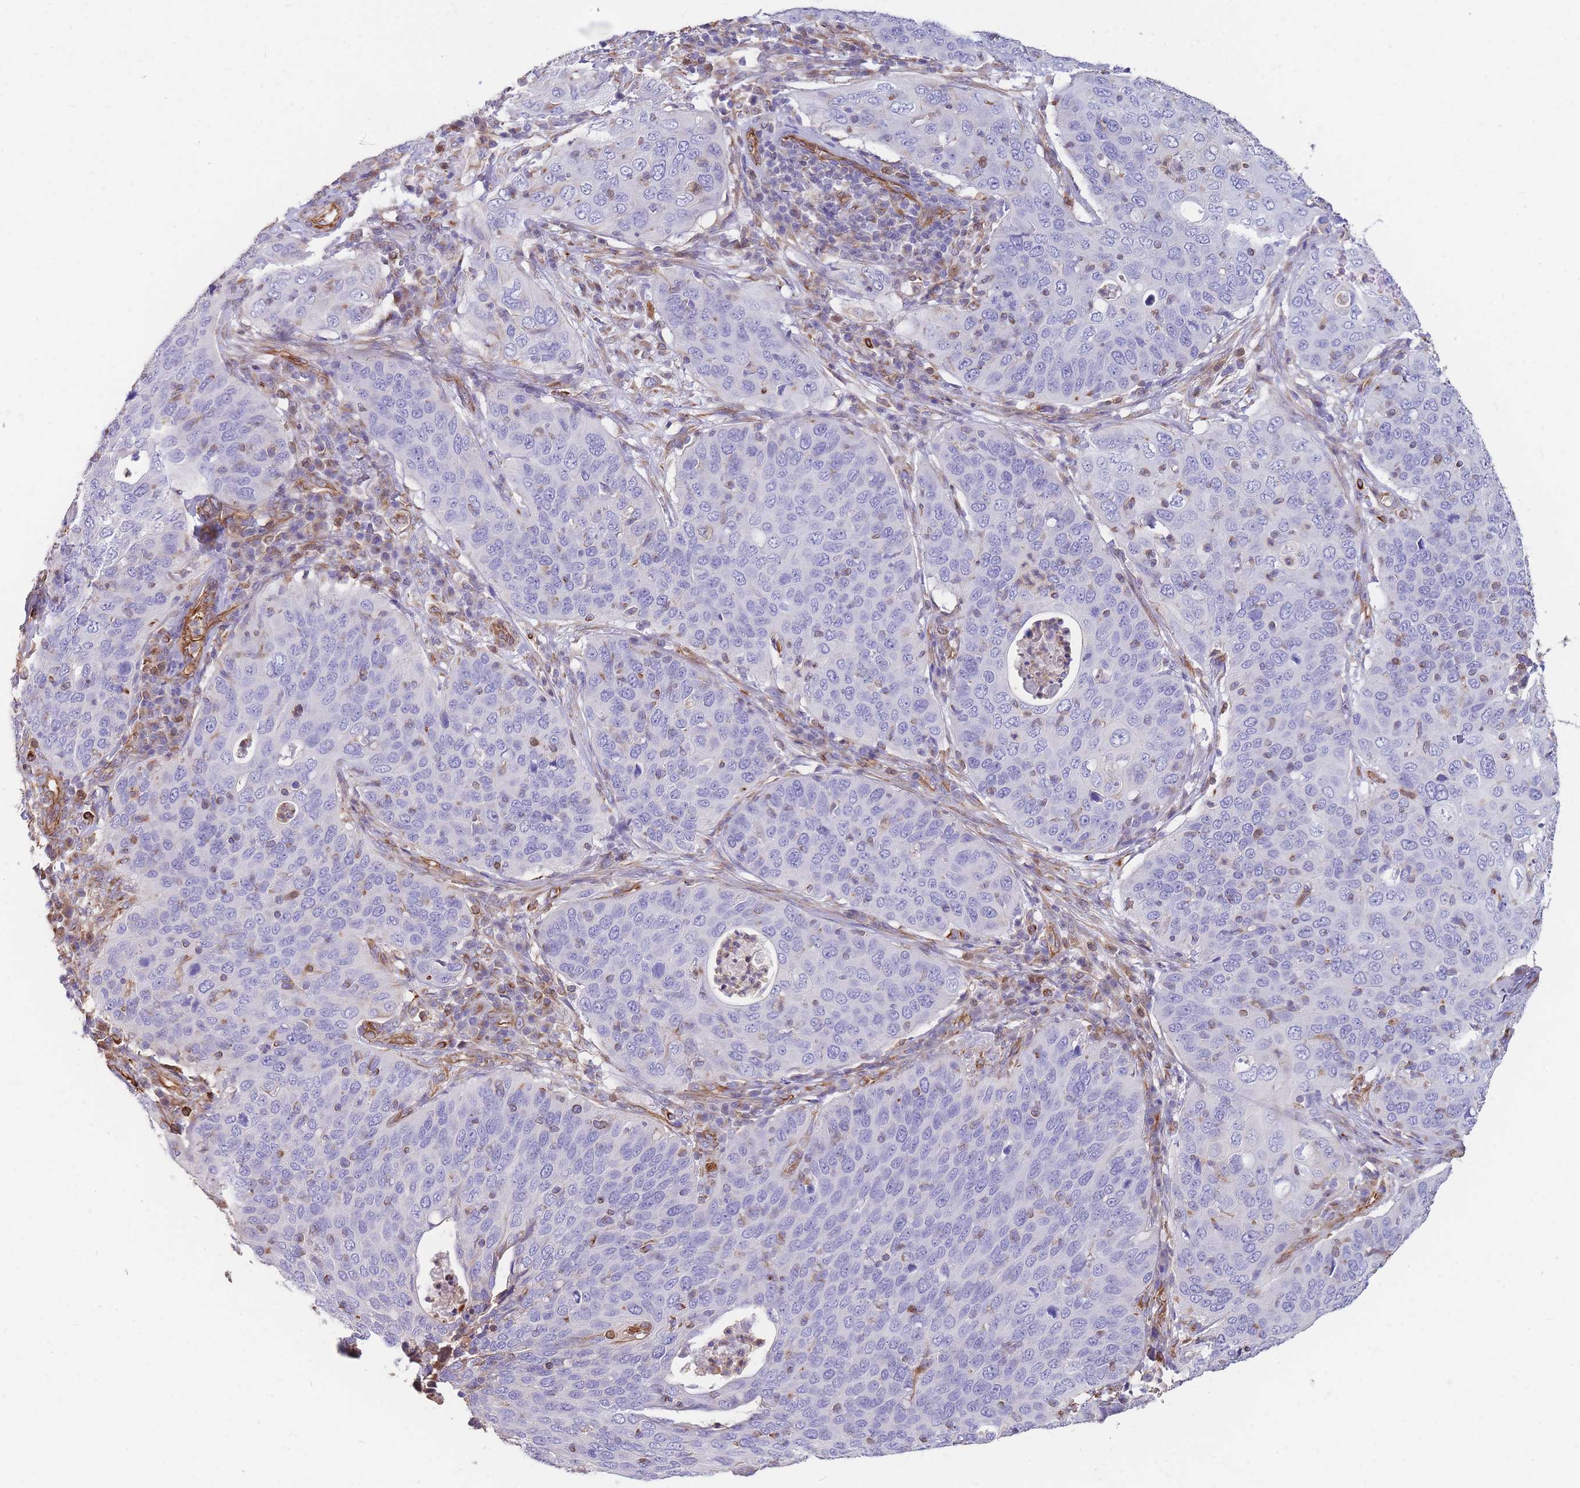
{"staining": {"intensity": "negative", "quantity": "none", "location": "none"}, "tissue": "cervical cancer", "cell_type": "Tumor cells", "image_type": "cancer", "snomed": [{"axis": "morphology", "description": "Squamous cell carcinoma, NOS"}, {"axis": "topography", "description": "Cervix"}], "caption": "This image is of cervical cancer stained with immunohistochemistry to label a protein in brown with the nuclei are counter-stained blue. There is no expression in tumor cells.", "gene": "ANKRD53", "patient": {"sex": "female", "age": 36}}